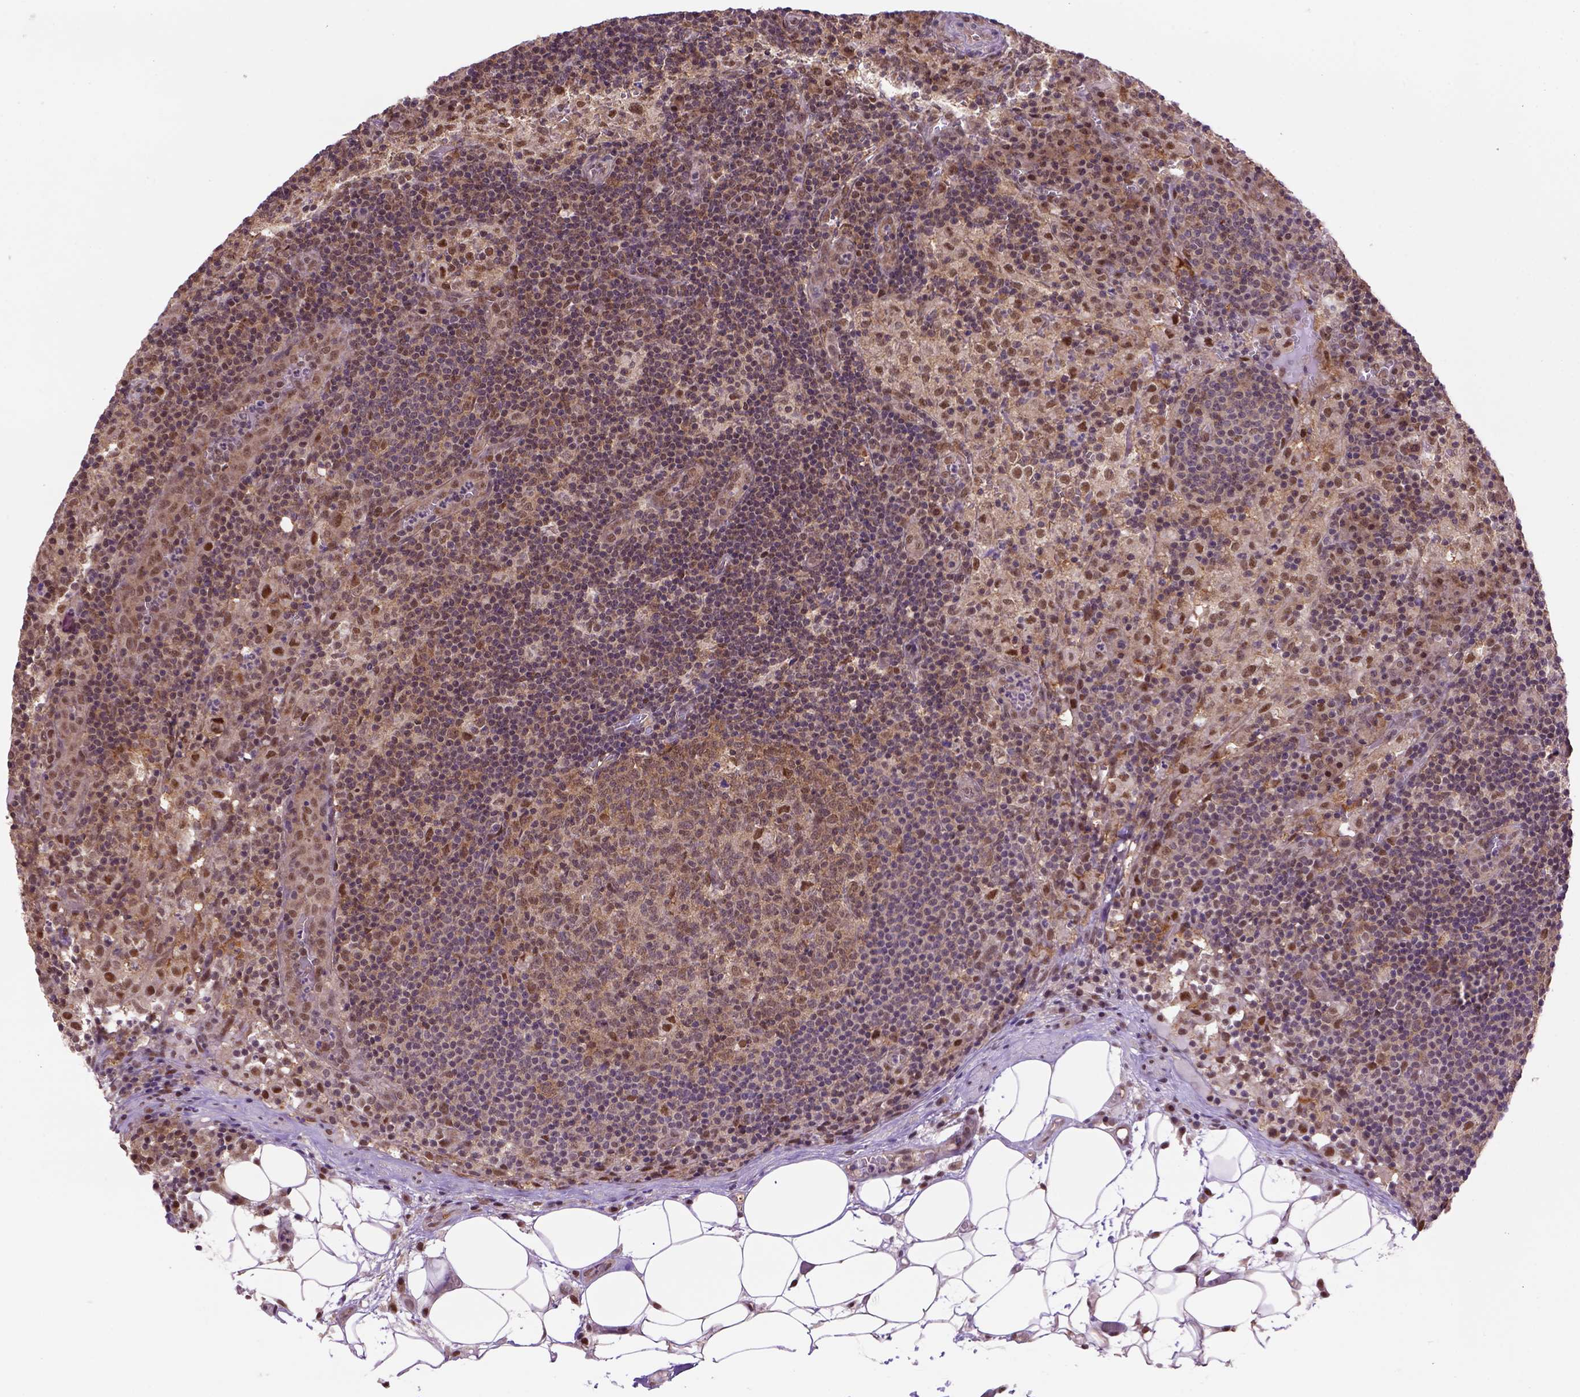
{"staining": {"intensity": "strong", "quantity": "<25%", "location": "nuclear"}, "tissue": "lymph node", "cell_type": "Germinal center cells", "image_type": "normal", "snomed": [{"axis": "morphology", "description": "Normal tissue, NOS"}, {"axis": "topography", "description": "Lymph node"}], "caption": "This micrograph displays immunohistochemistry (IHC) staining of normal human lymph node, with medium strong nuclear staining in approximately <25% of germinal center cells.", "gene": "PSMC2", "patient": {"sex": "male", "age": 62}}